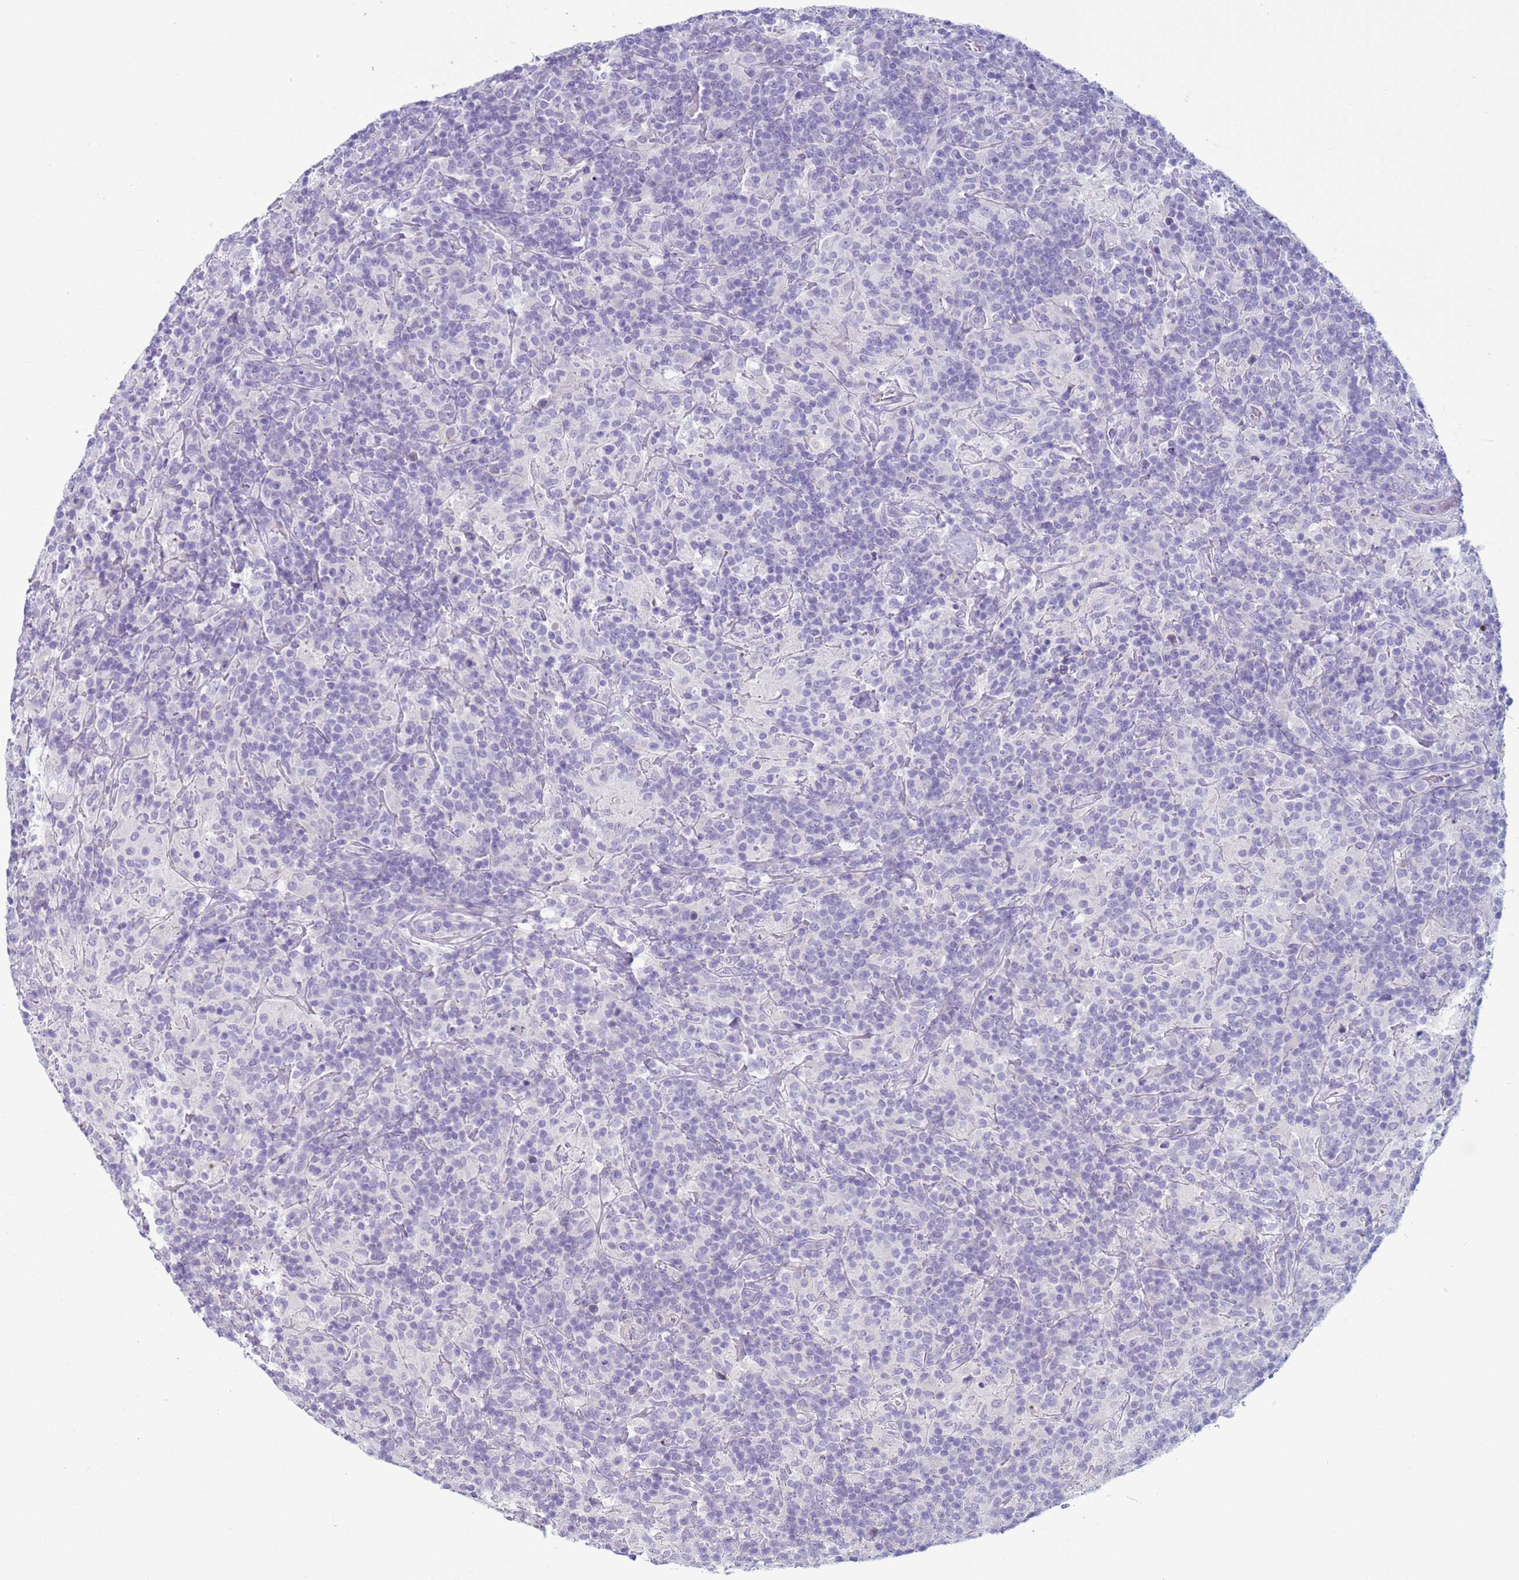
{"staining": {"intensity": "negative", "quantity": "none", "location": "none"}, "tissue": "lymphoma", "cell_type": "Tumor cells", "image_type": "cancer", "snomed": [{"axis": "morphology", "description": "Hodgkin's disease, NOS"}, {"axis": "topography", "description": "Lymph node"}], "caption": "Tumor cells are negative for brown protein staining in Hodgkin's disease.", "gene": "CST4", "patient": {"sex": "male", "age": 70}}